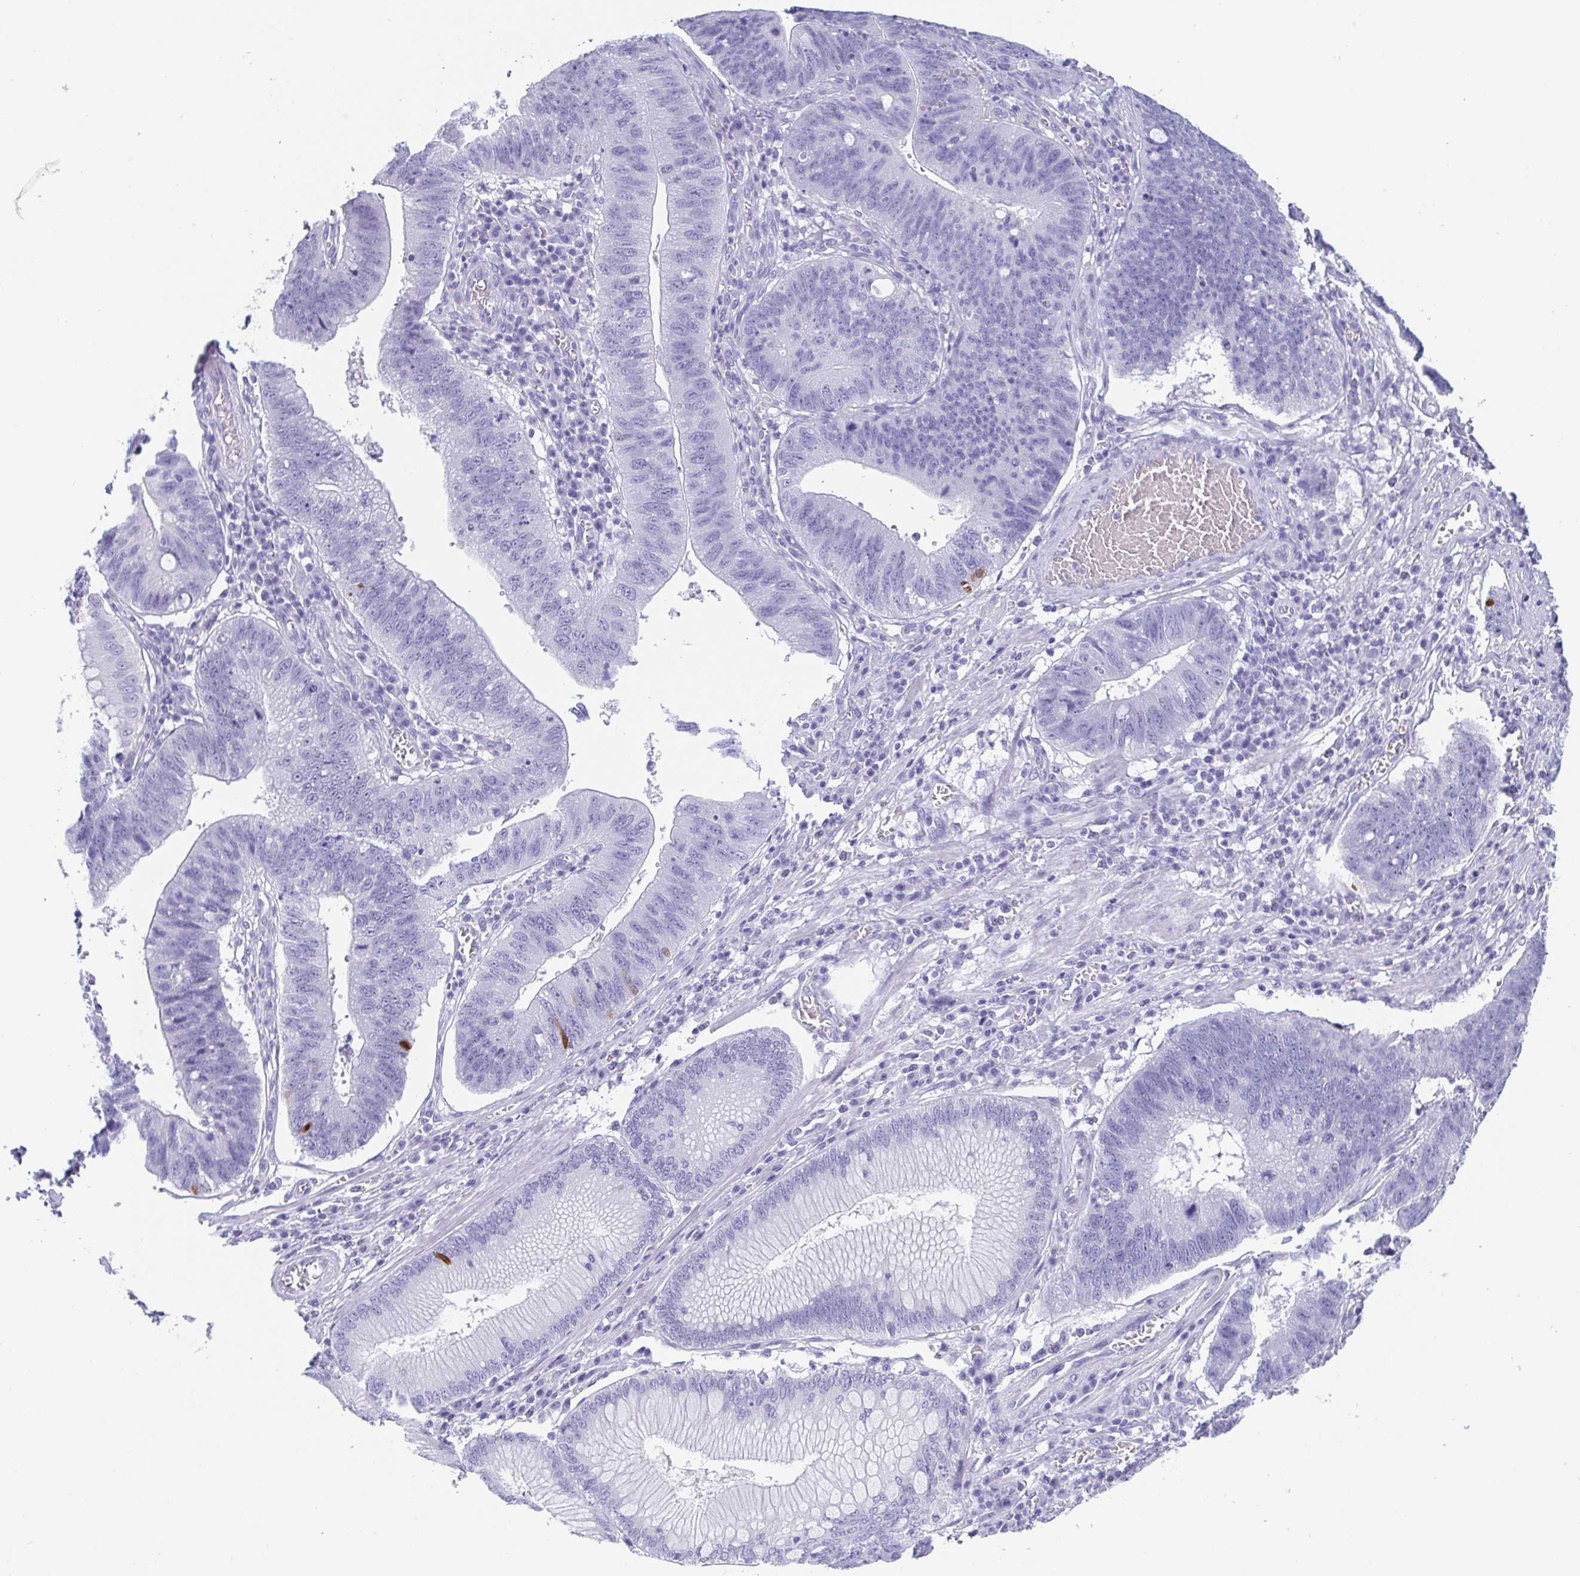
{"staining": {"intensity": "negative", "quantity": "none", "location": "none"}, "tissue": "stomach cancer", "cell_type": "Tumor cells", "image_type": "cancer", "snomed": [{"axis": "morphology", "description": "Adenocarcinoma, NOS"}, {"axis": "topography", "description": "Stomach"}], "caption": "The image demonstrates no staining of tumor cells in adenocarcinoma (stomach).", "gene": "SCGN", "patient": {"sex": "male", "age": 59}}